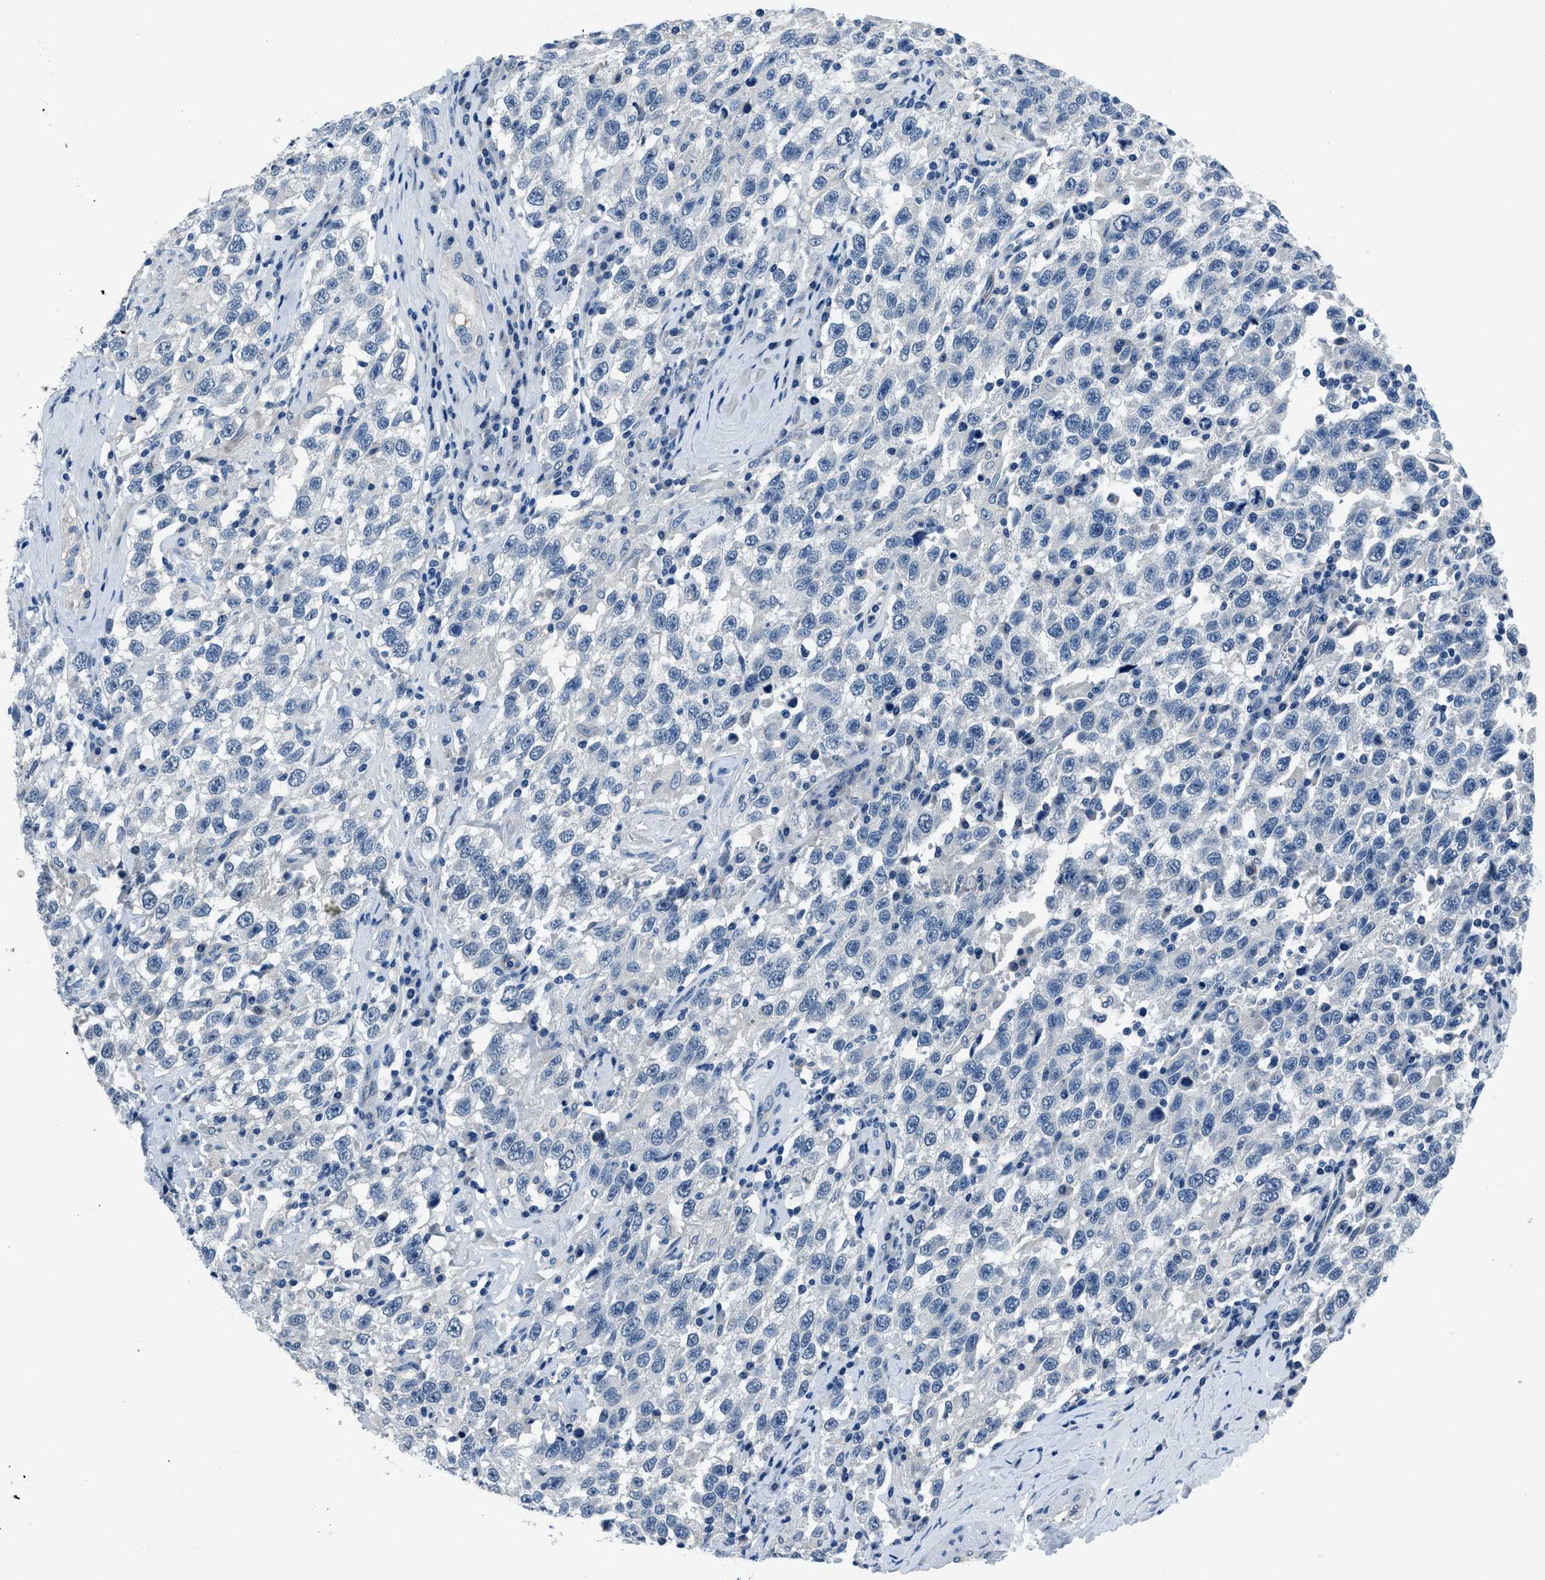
{"staining": {"intensity": "negative", "quantity": "none", "location": "none"}, "tissue": "testis cancer", "cell_type": "Tumor cells", "image_type": "cancer", "snomed": [{"axis": "morphology", "description": "Seminoma, NOS"}, {"axis": "topography", "description": "Testis"}], "caption": "Immunohistochemistry (IHC) of human testis cancer (seminoma) displays no expression in tumor cells.", "gene": "GJA3", "patient": {"sex": "male", "age": 41}}